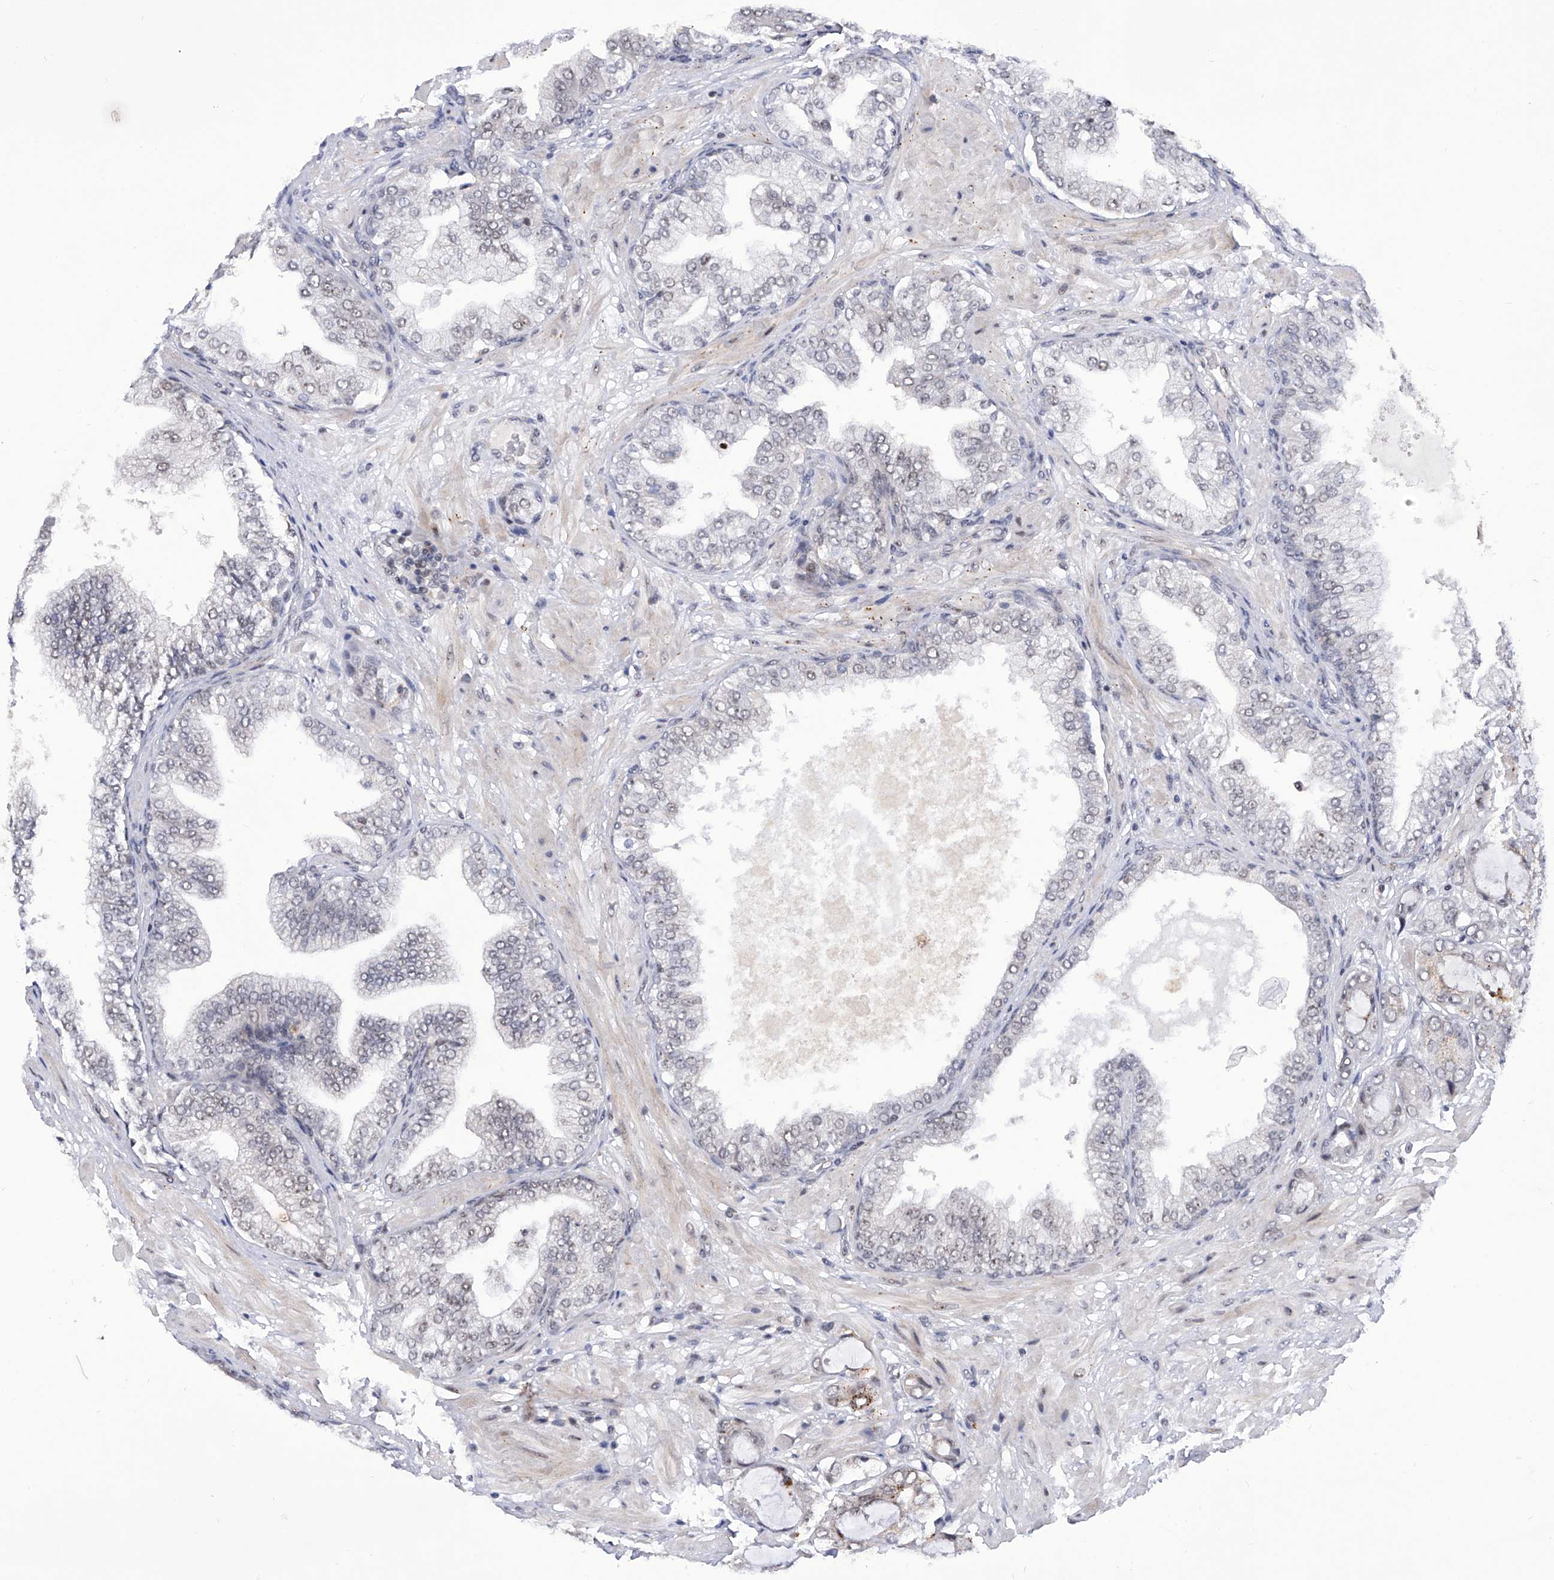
{"staining": {"intensity": "weak", "quantity": "<25%", "location": "cytoplasmic/membranous,nuclear"}, "tissue": "prostate cancer", "cell_type": "Tumor cells", "image_type": "cancer", "snomed": [{"axis": "morphology", "description": "Adenocarcinoma, High grade"}, {"axis": "topography", "description": "Prostate"}], "caption": "Immunohistochemical staining of high-grade adenocarcinoma (prostate) reveals no significant expression in tumor cells.", "gene": "RAD54L", "patient": {"sex": "male", "age": 59}}